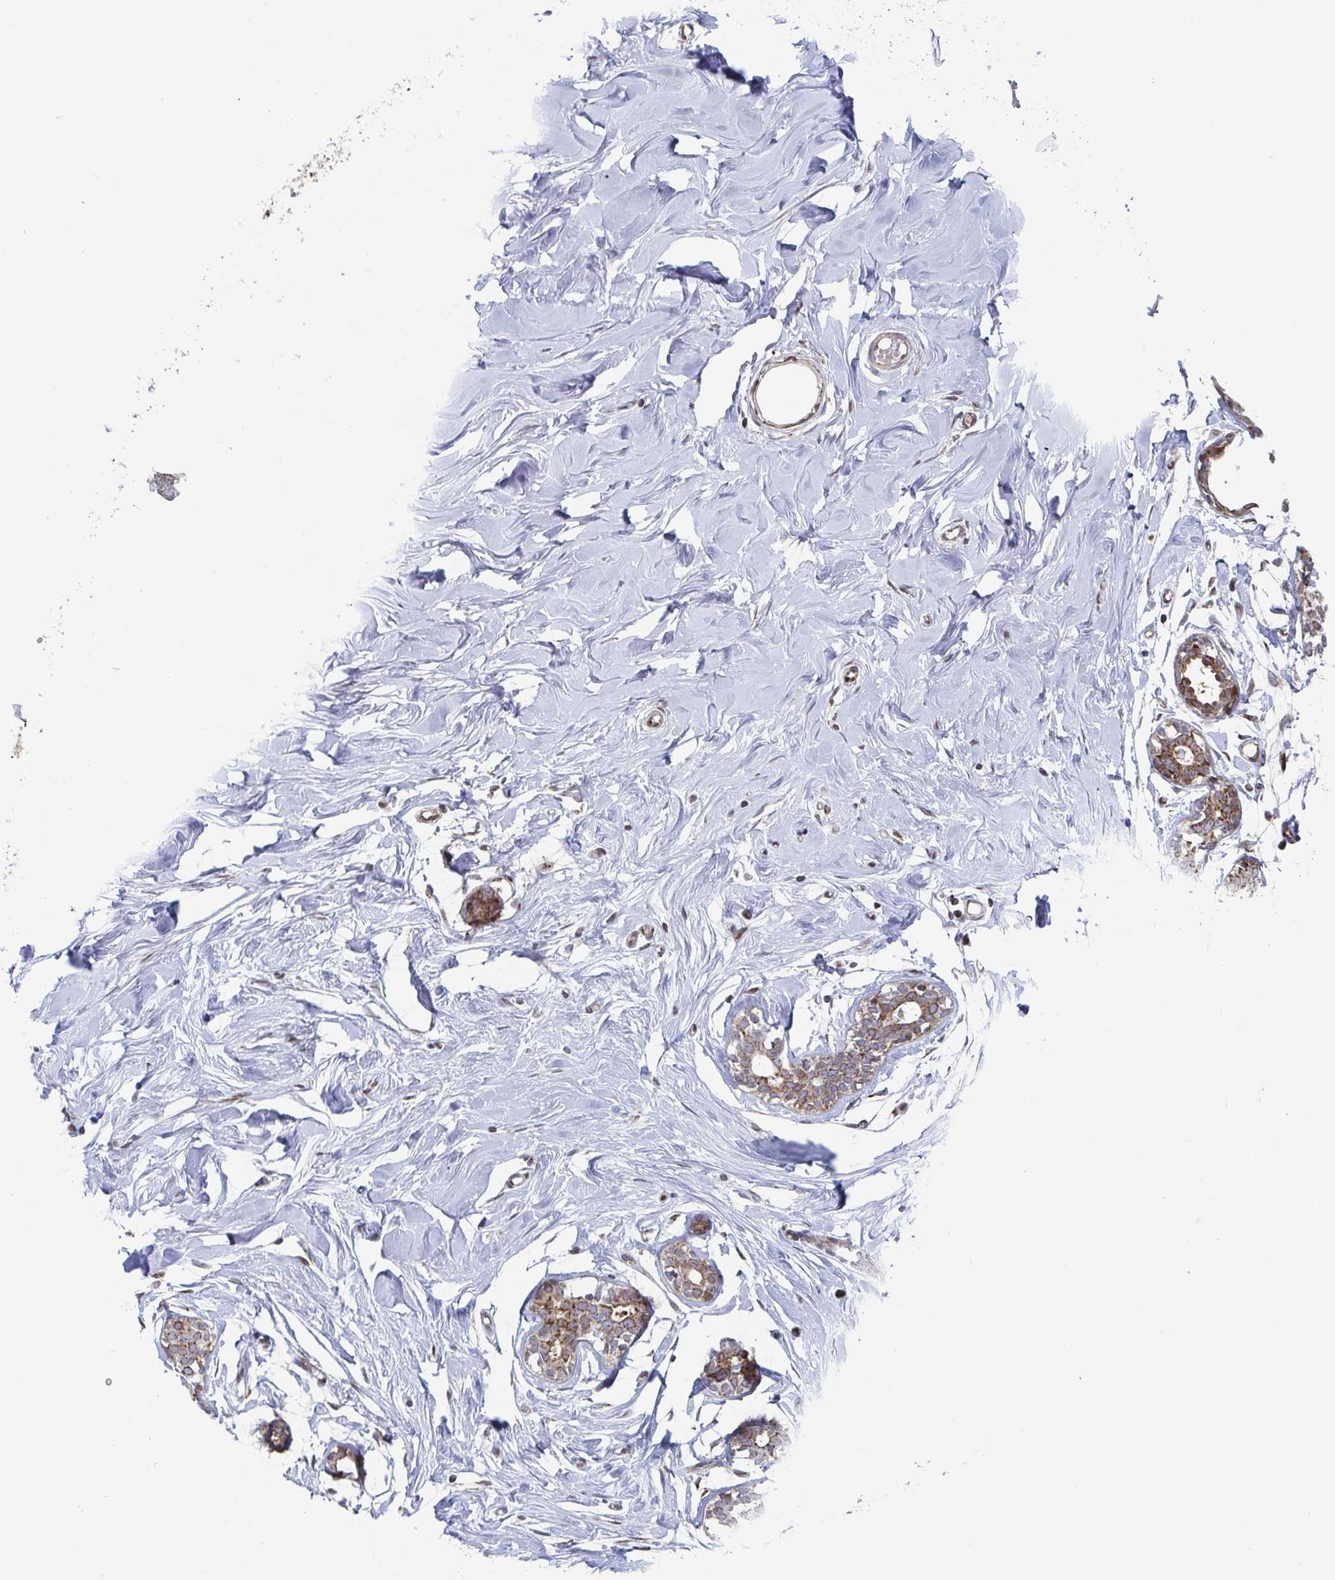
{"staining": {"intensity": "negative", "quantity": "none", "location": "none"}, "tissue": "breast", "cell_type": "Adipocytes", "image_type": "normal", "snomed": [{"axis": "morphology", "description": "Normal tissue, NOS"}, {"axis": "topography", "description": "Breast"}], "caption": "Benign breast was stained to show a protein in brown. There is no significant staining in adipocytes. Brightfield microscopy of immunohistochemistry (IHC) stained with DAB (brown) and hematoxylin (blue), captured at high magnification.", "gene": "STARD8", "patient": {"sex": "female", "age": 27}}